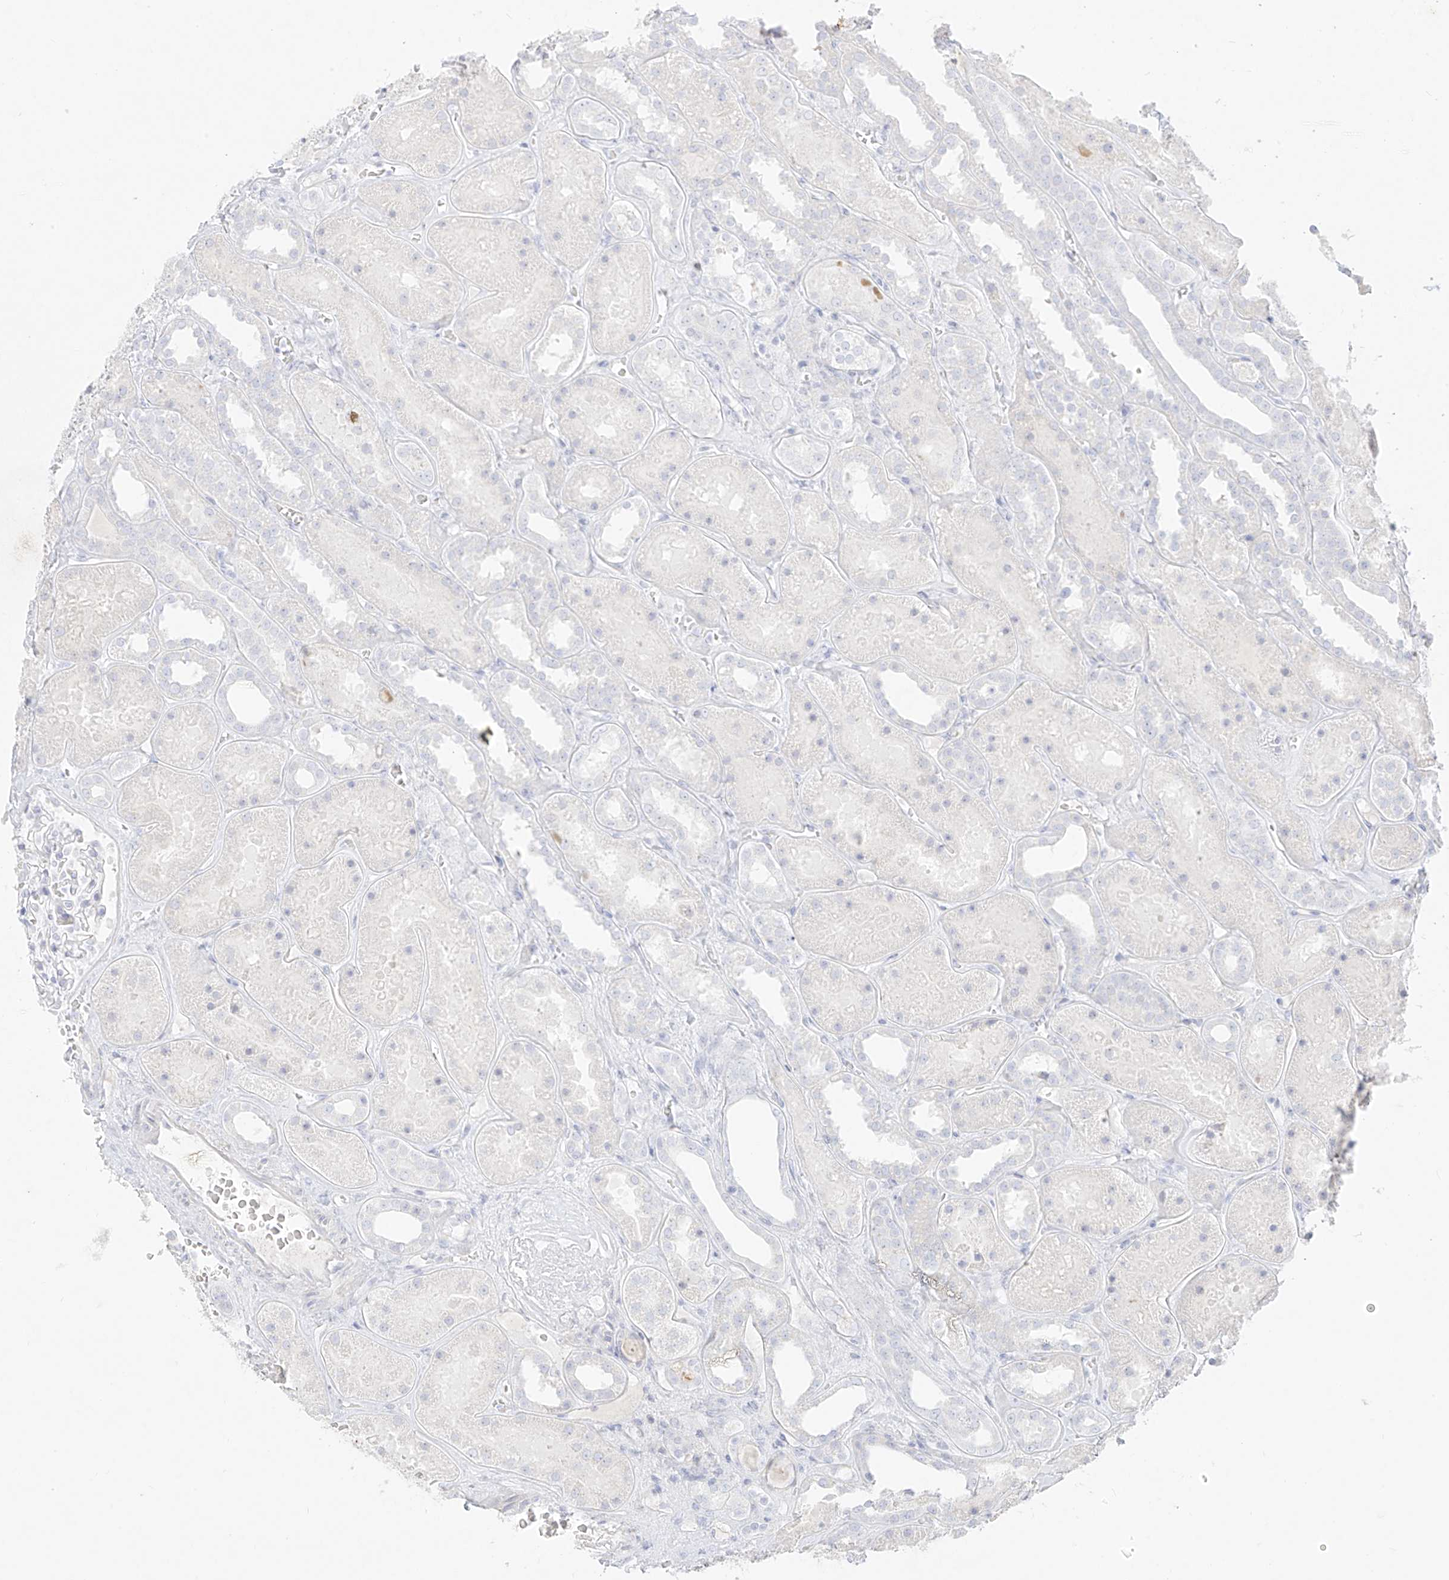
{"staining": {"intensity": "negative", "quantity": "none", "location": "none"}, "tissue": "kidney", "cell_type": "Cells in glomeruli", "image_type": "normal", "snomed": [{"axis": "morphology", "description": "Normal tissue, NOS"}, {"axis": "topography", "description": "Kidney"}], "caption": "The histopathology image exhibits no significant positivity in cells in glomeruli of kidney. The staining is performed using DAB brown chromogen with nuclei counter-stained in using hematoxylin.", "gene": "TGM4", "patient": {"sex": "female", "age": 41}}